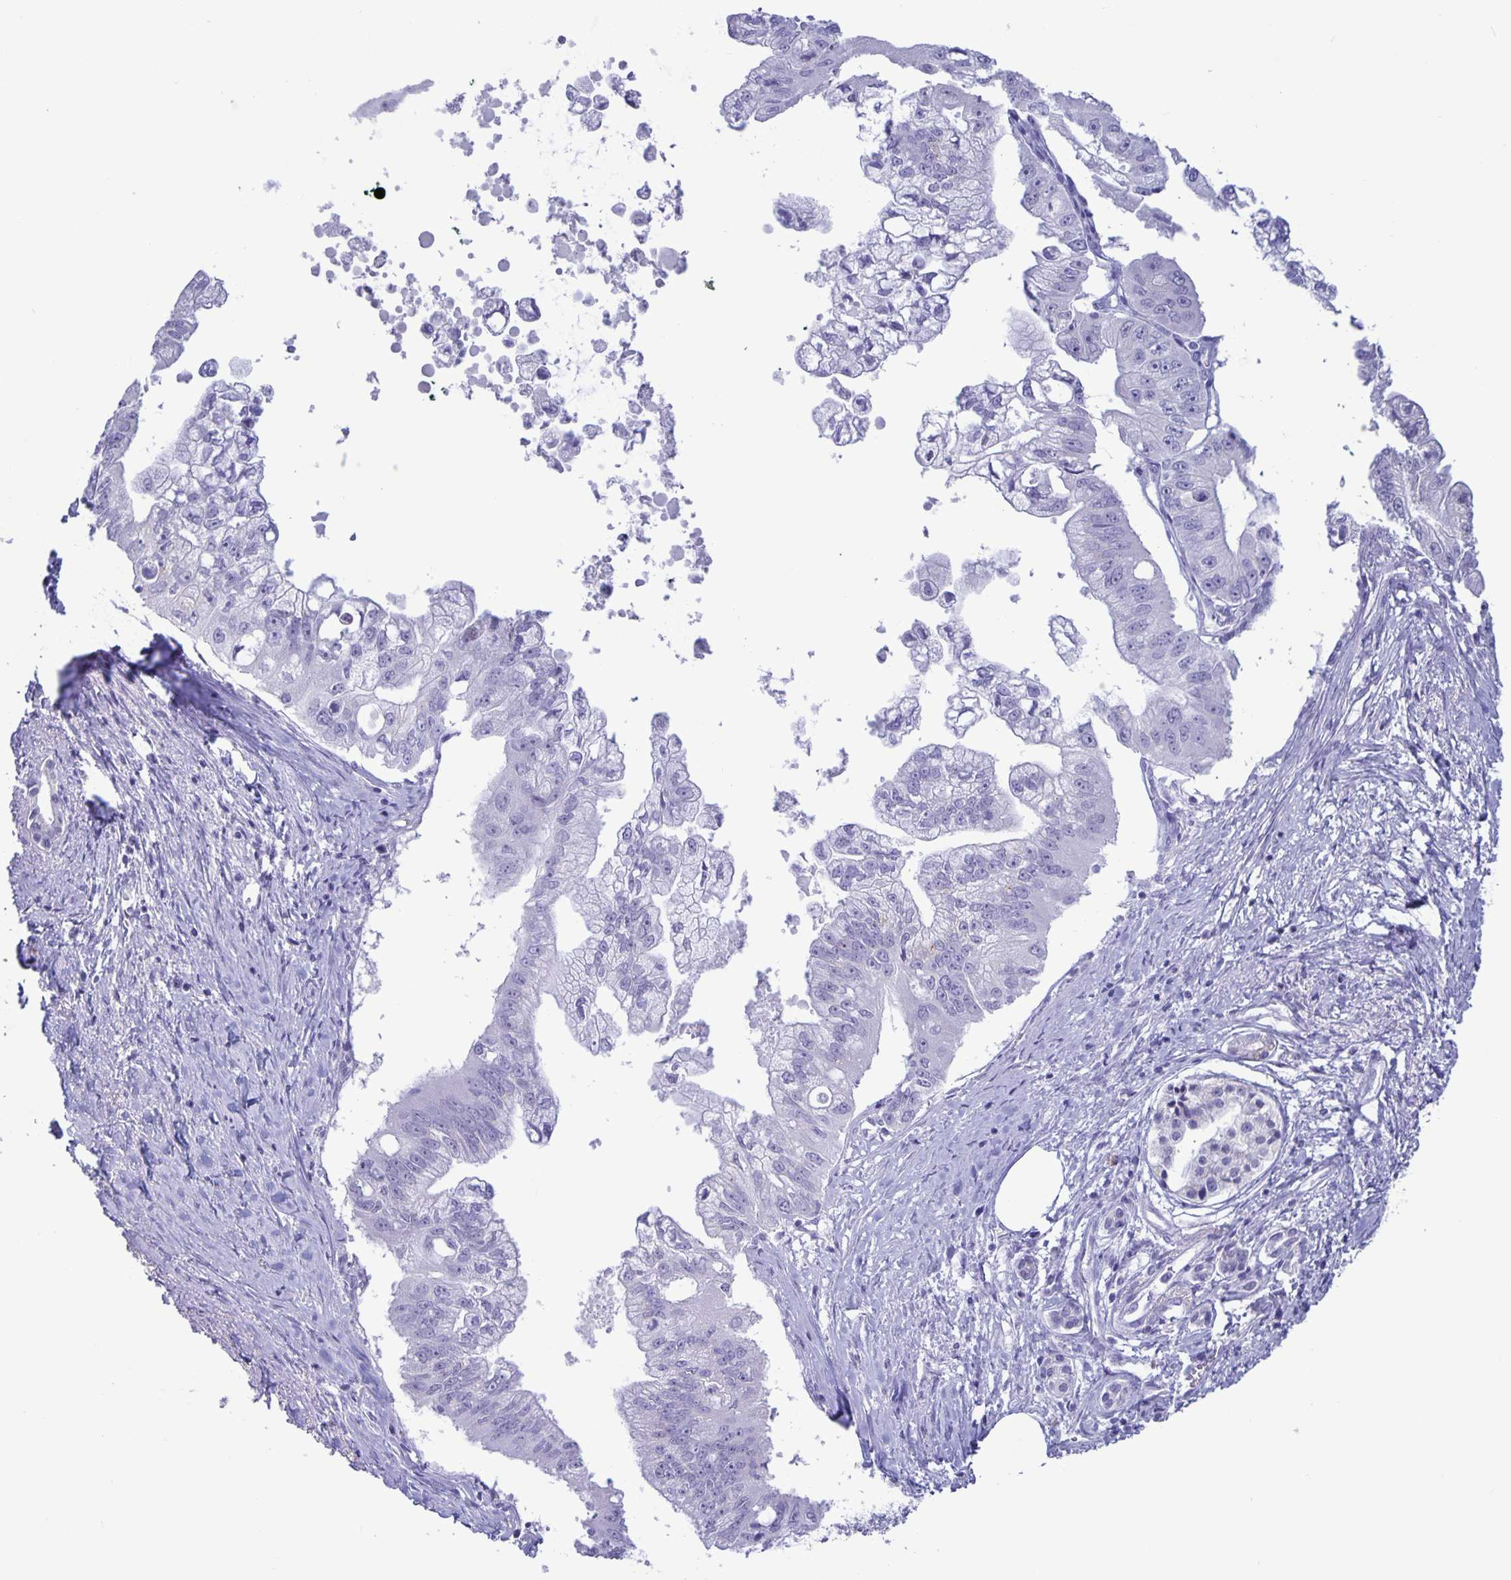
{"staining": {"intensity": "negative", "quantity": "none", "location": "none"}, "tissue": "pancreatic cancer", "cell_type": "Tumor cells", "image_type": "cancer", "snomed": [{"axis": "morphology", "description": "Adenocarcinoma, NOS"}, {"axis": "topography", "description": "Pancreas"}], "caption": "The micrograph demonstrates no significant staining in tumor cells of pancreatic cancer (adenocarcinoma).", "gene": "BPIFA3", "patient": {"sex": "male", "age": 70}}